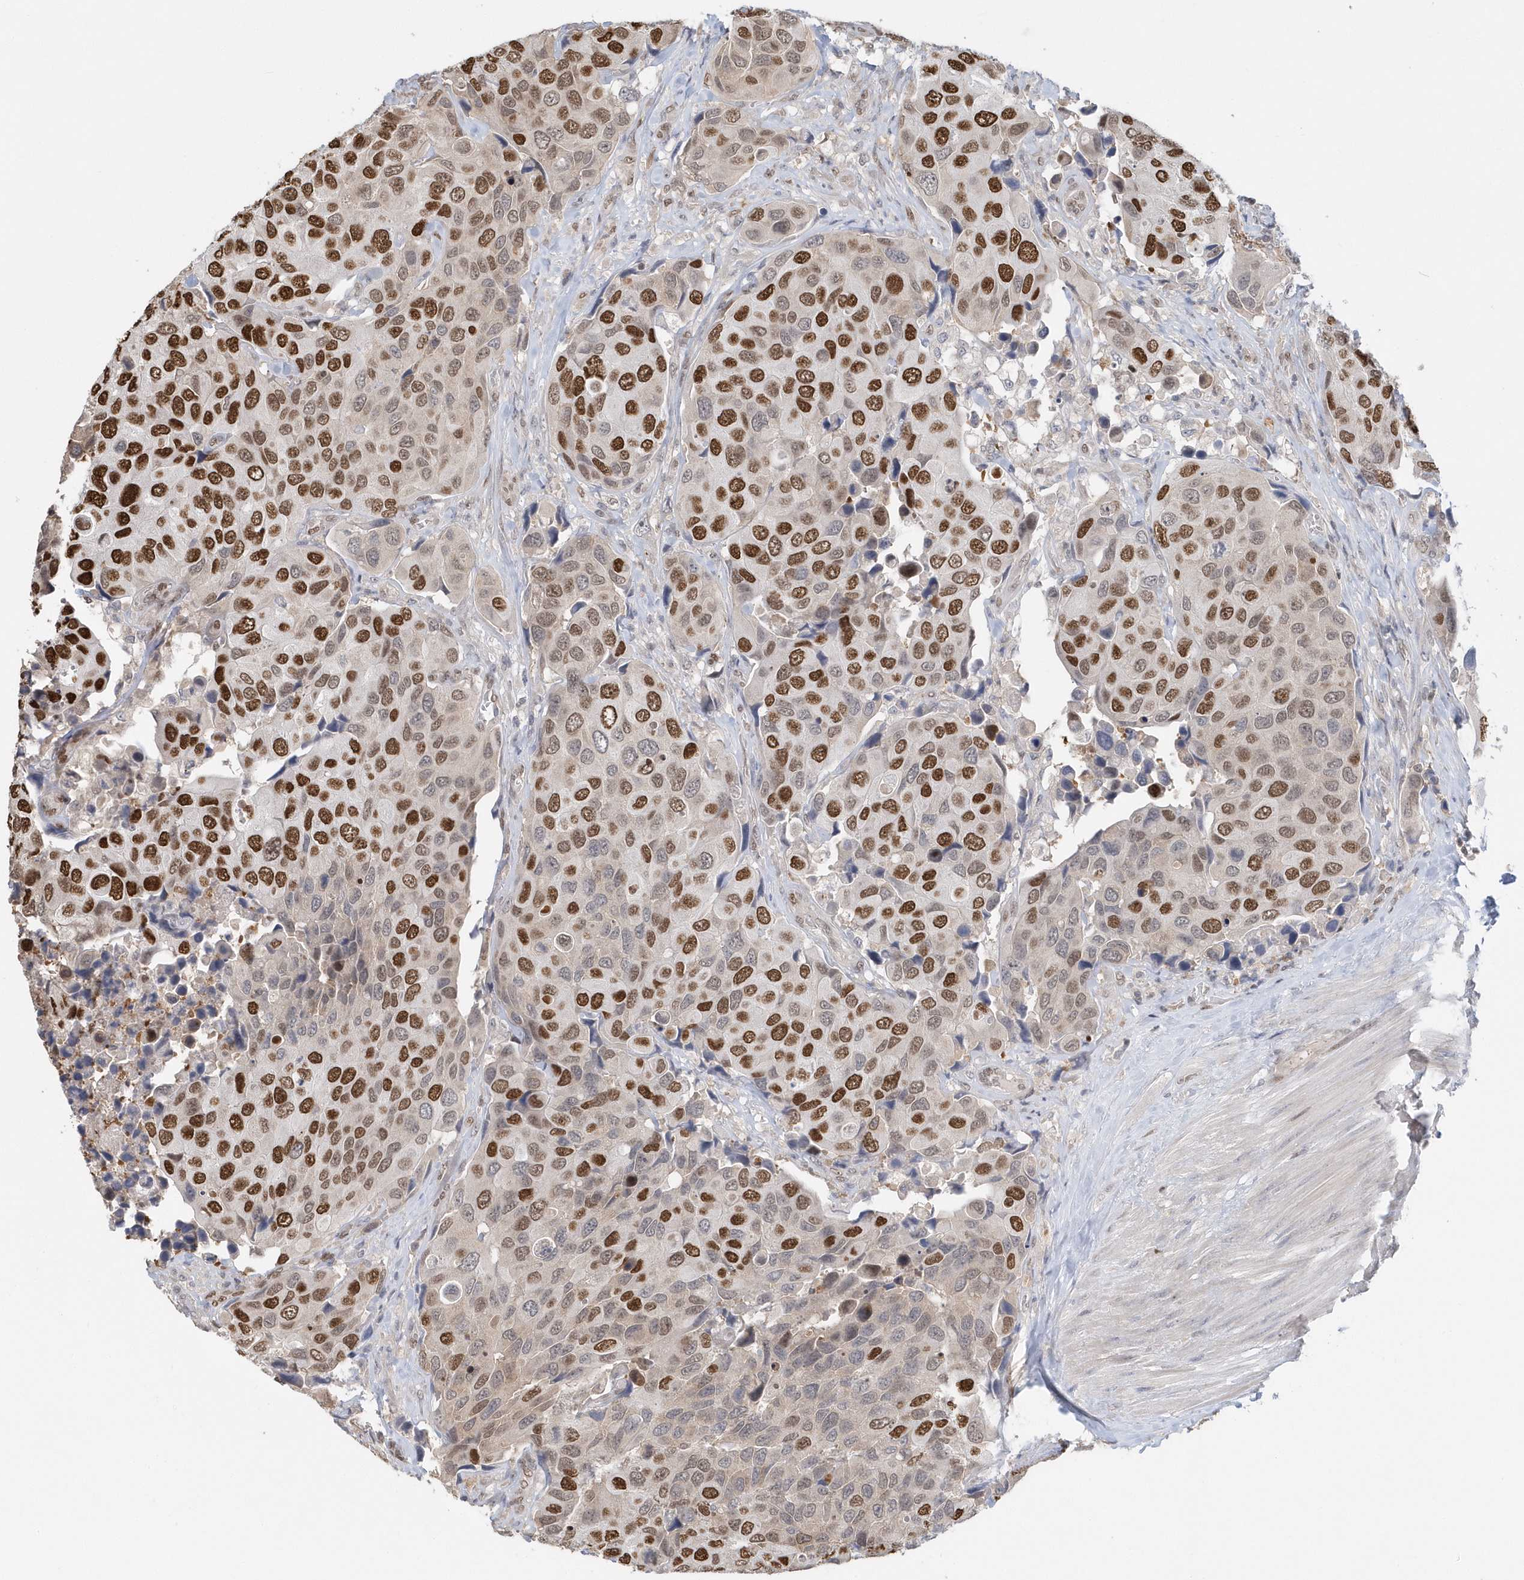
{"staining": {"intensity": "strong", "quantity": ">75%", "location": "nuclear"}, "tissue": "urothelial cancer", "cell_type": "Tumor cells", "image_type": "cancer", "snomed": [{"axis": "morphology", "description": "Urothelial carcinoma, High grade"}, {"axis": "topography", "description": "Urinary bladder"}], "caption": "DAB (3,3'-diaminobenzidine) immunohistochemical staining of human urothelial cancer shows strong nuclear protein positivity in about >75% of tumor cells. (IHC, brightfield microscopy, high magnification).", "gene": "SUMO2", "patient": {"sex": "male", "age": 74}}